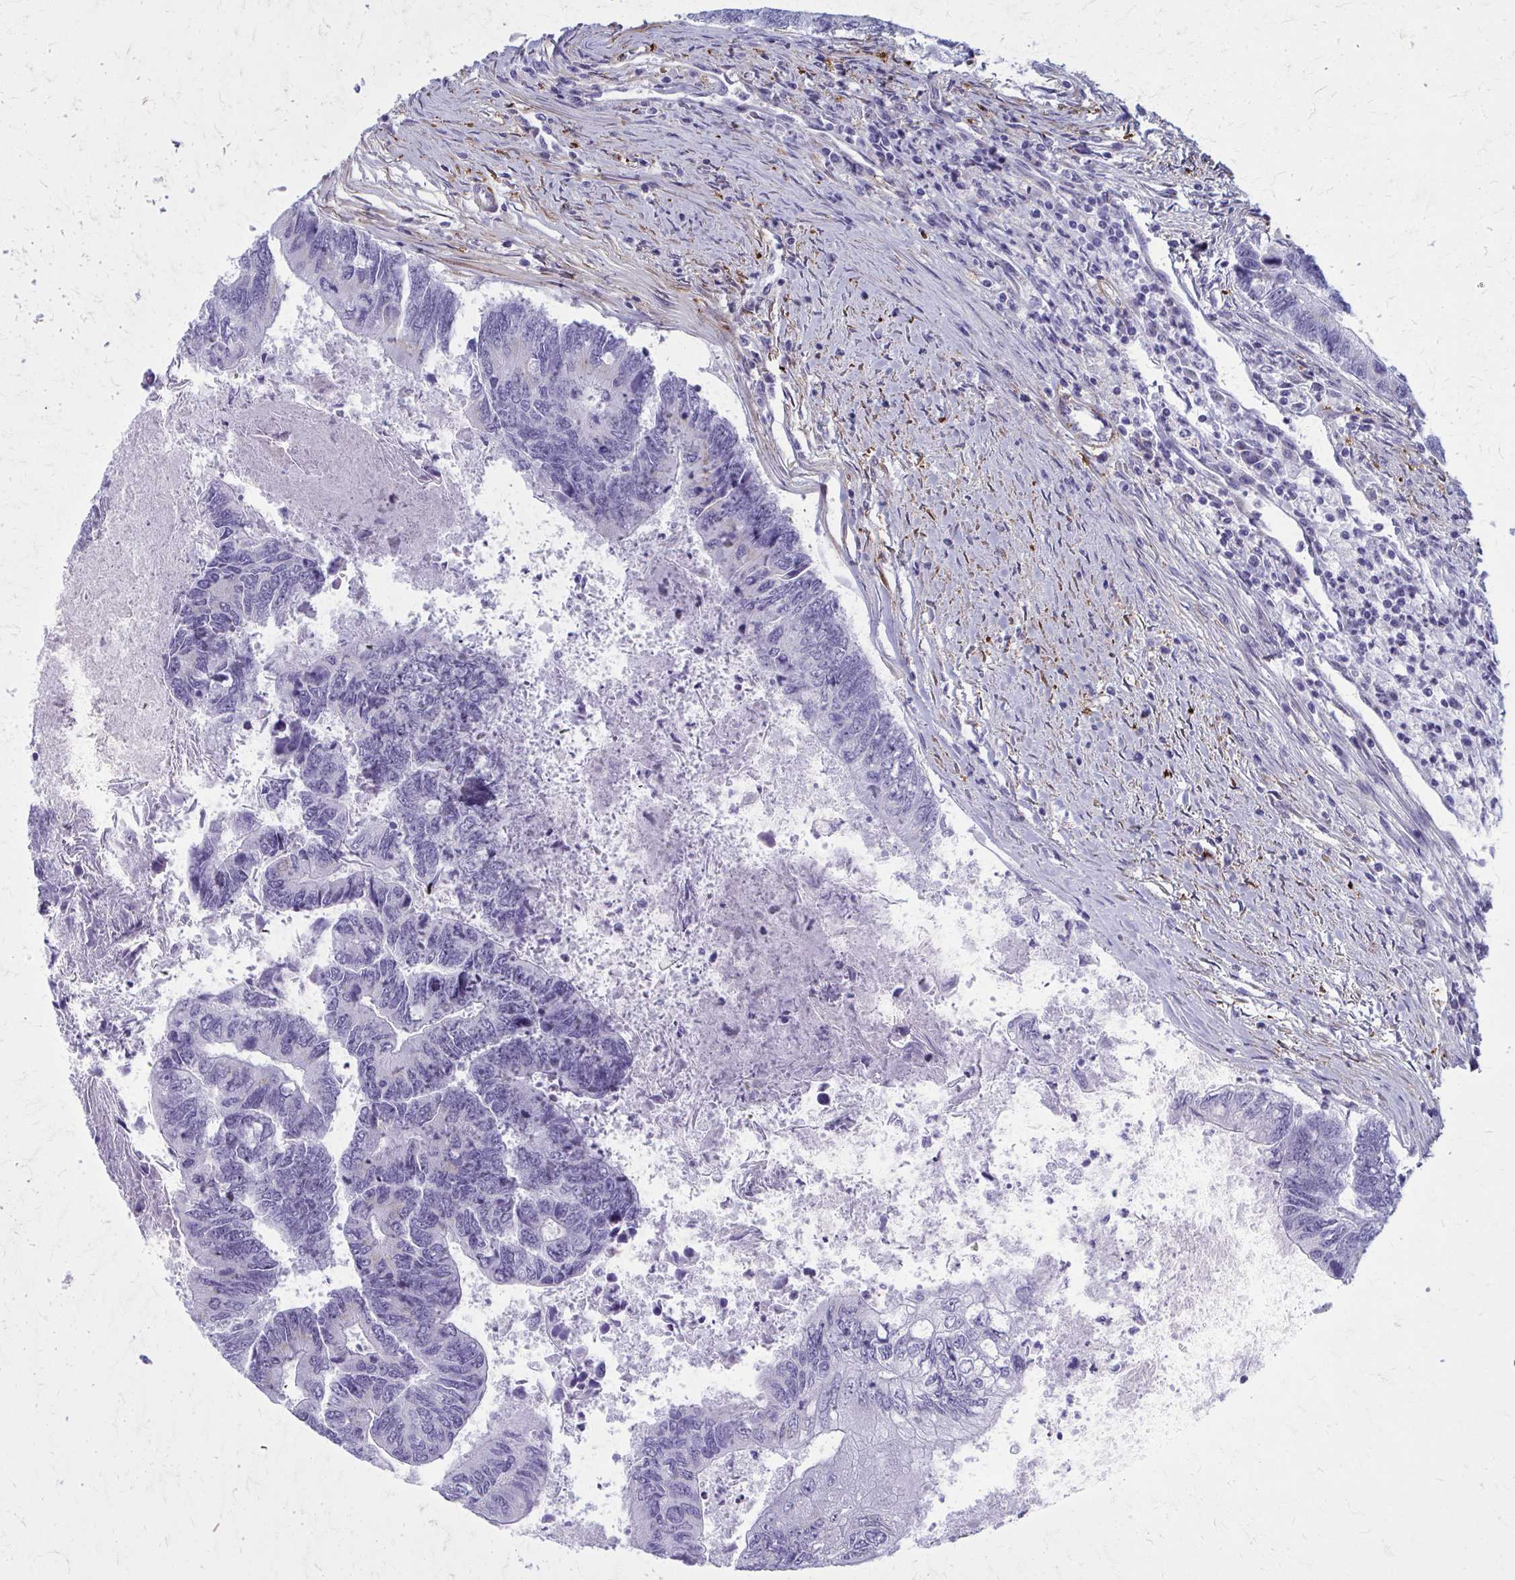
{"staining": {"intensity": "negative", "quantity": "none", "location": "none"}, "tissue": "colorectal cancer", "cell_type": "Tumor cells", "image_type": "cancer", "snomed": [{"axis": "morphology", "description": "Adenocarcinoma, NOS"}, {"axis": "topography", "description": "Colon"}], "caption": "This is an immunohistochemistry (IHC) photomicrograph of colorectal adenocarcinoma. There is no positivity in tumor cells.", "gene": "AKAP12", "patient": {"sex": "female", "age": 67}}